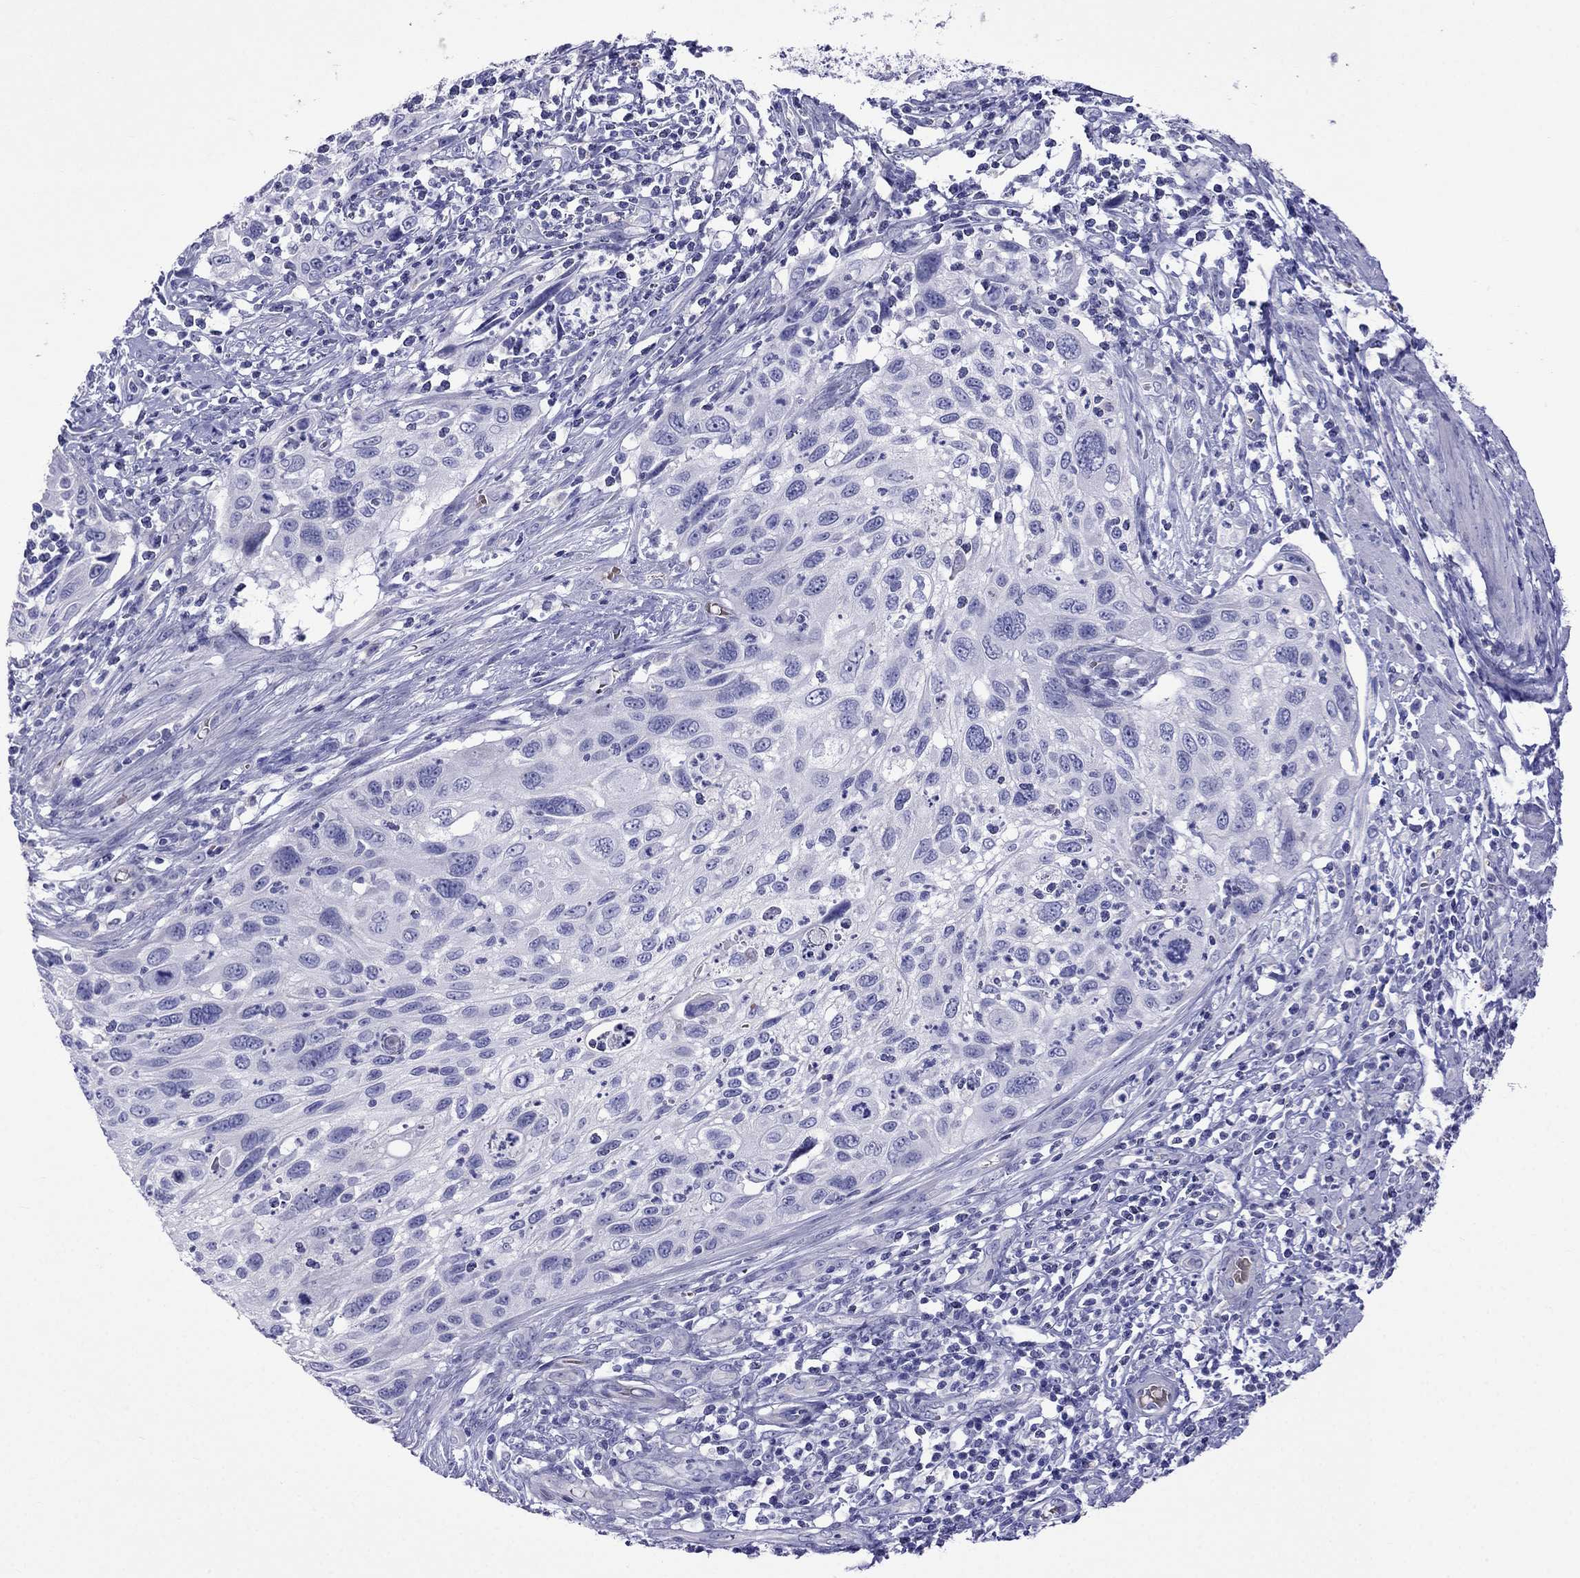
{"staining": {"intensity": "negative", "quantity": "none", "location": "none"}, "tissue": "cervical cancer", "cell_type": "Tumor cells", "image_type": "cancer", "snomed": [{"axis": "morphology", "description": "Squamous cell carcinoma, NOS"}, {"axis": "topography", "description": "Cervix"}], "caption": "Micrograph shows no significant protein expression in tumor cells of squamous cell carcinoma (cervical).", "gene": "TDRD1", "patient": {"sex": "female", "age": 70}}